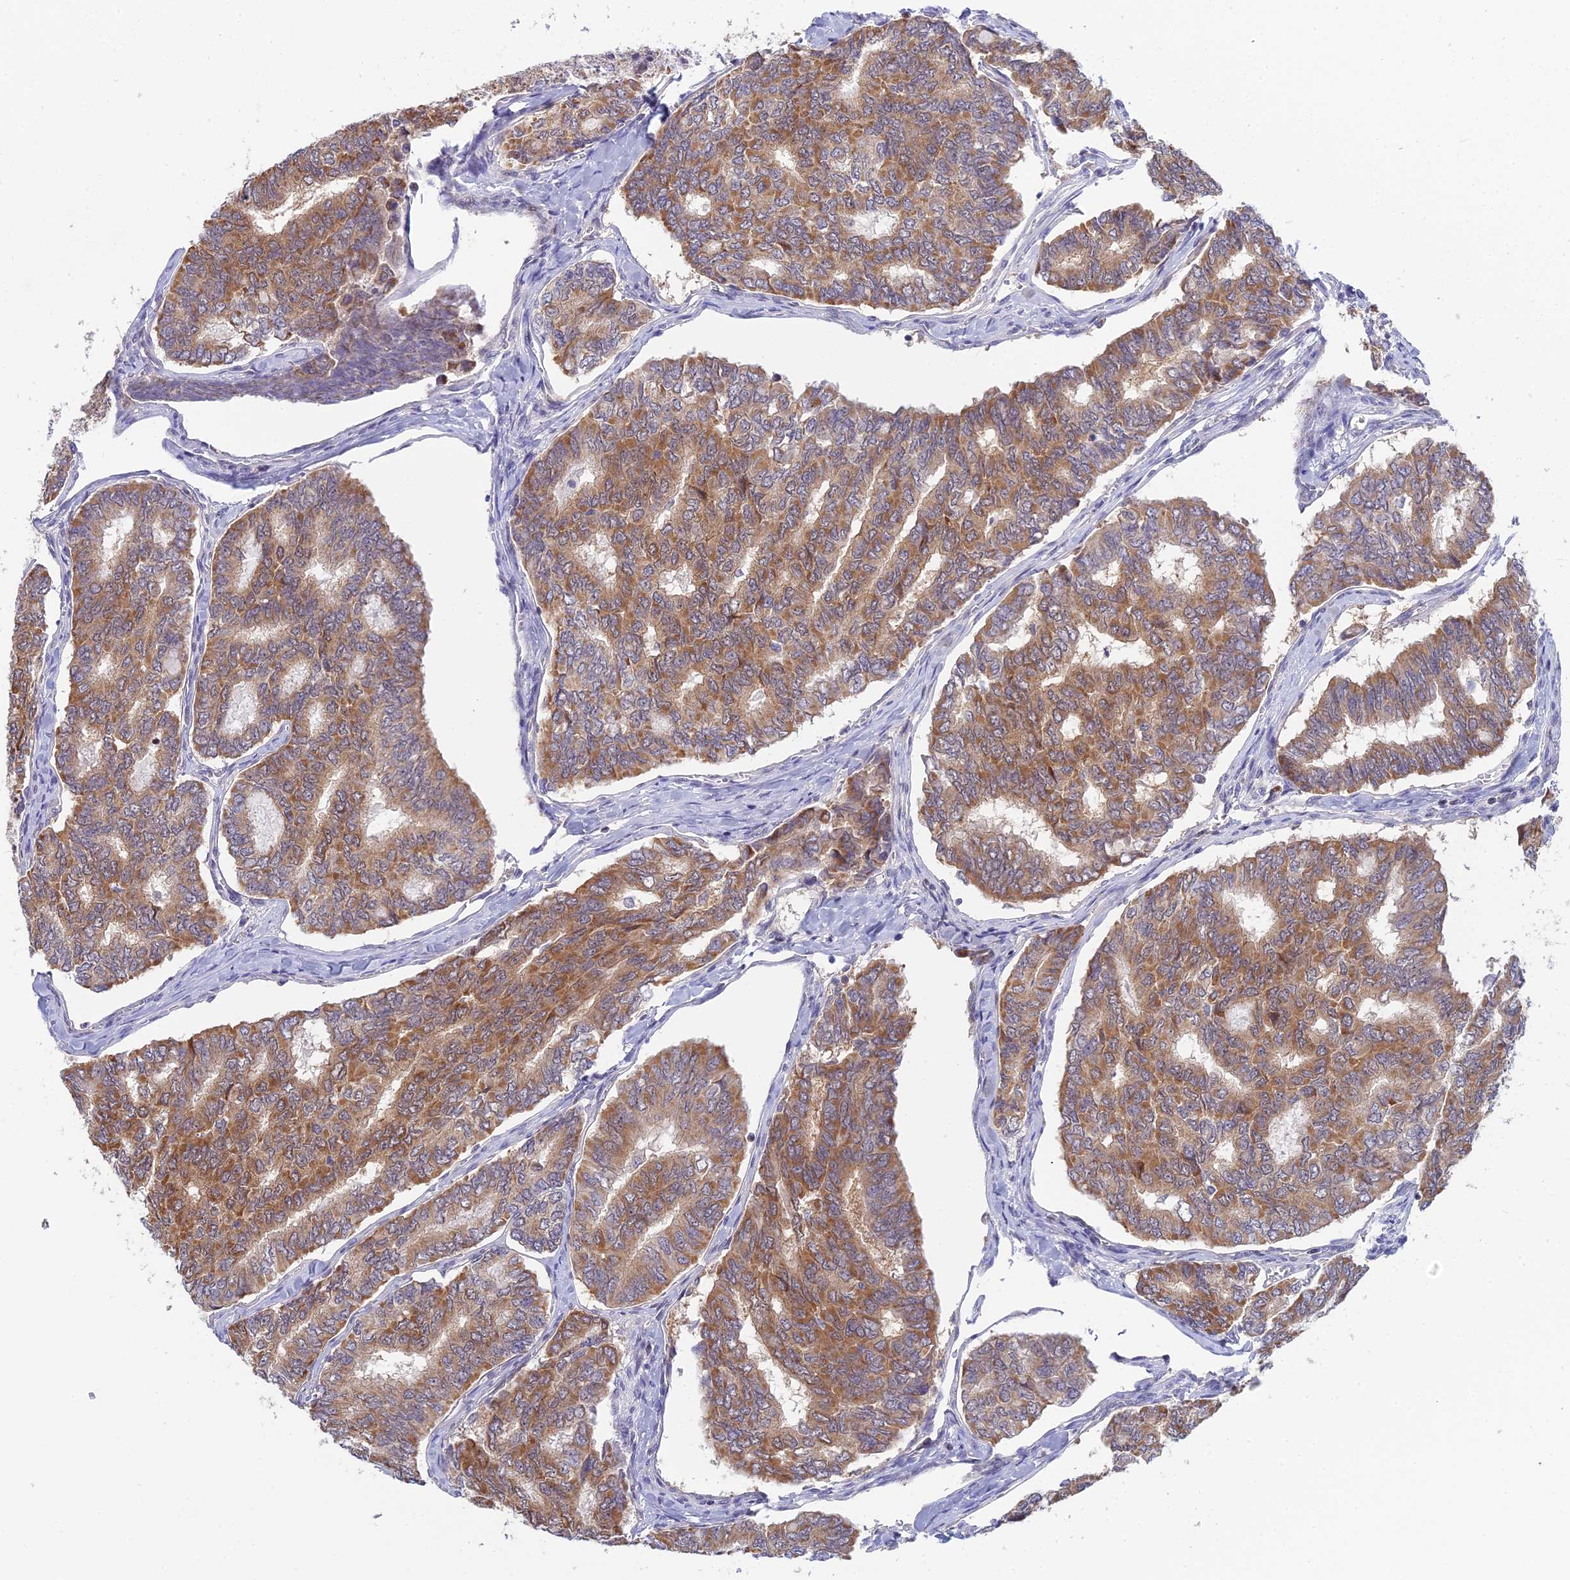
{"staining": {"intensity": "moderate", "quantity": ">75%", "location": "cytoplasmic/membranous"}, "tissue": "thyroid cancer", "cell_type": "Tumor cells", "image_type": "cancer", "snomed": [{"axis": "morphology", "description": "Papillary adenocarcinoma, NOS"}, {"axis": "topography", "description": "Thyroid gland"}], "caption": "Immunohistochemical staining of papillary adenocarcinoma (thyroid) exhibits medium levels of moderate cytoplasmic/membranous positivity in about >75% of tumor cells.", "gene": "ELOA2", "patient": {"sex": "female", "age": 35}}